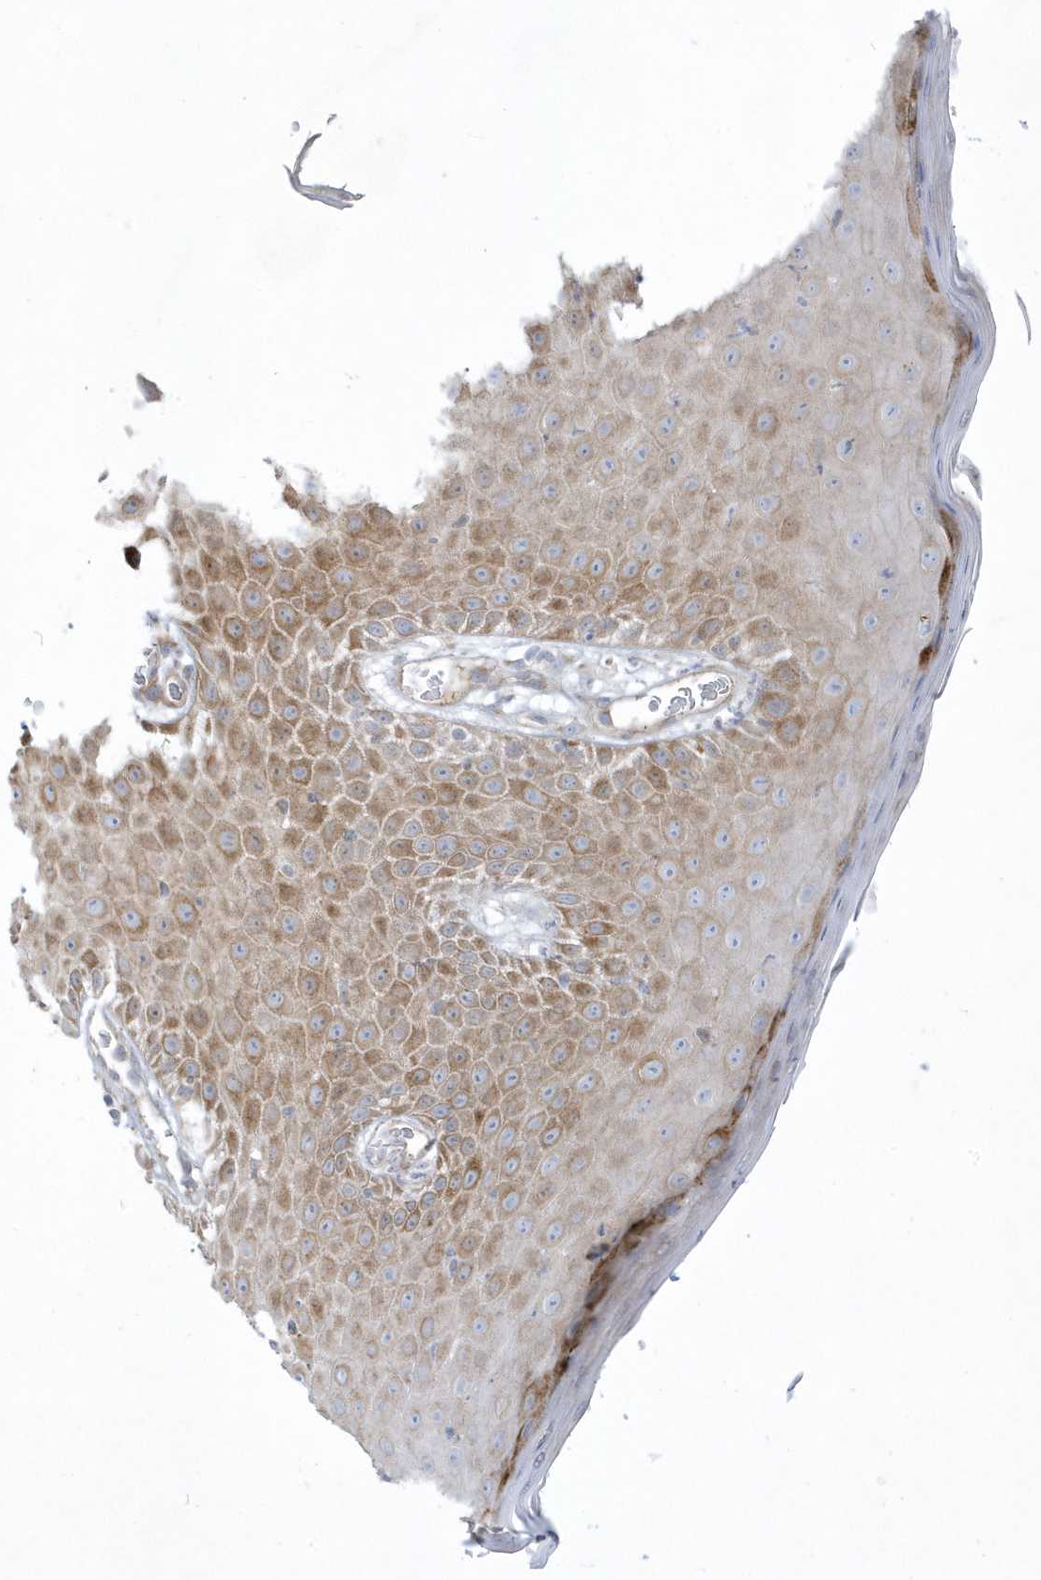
{"staining": {"intensity": "moderate", "quantity": ">75%", "location": "cytoplasmic/membranous"}, "tissue": "skin", "cell_type": "Epidermal cells", "image_type": "normal", "snomed": [{"axis": "morphology", "description": "Normal tissue, NOS"}, {"axis": "topography", "description": "Vulva"}], "caption": "Protein analysis of unremarkable skin shows moderate cytoplasmic/membranous expression in about >75% of epidermal cells. The staining is performed using DAB (3,3'-diaminobenzidine) brown chromogen to label protein expression. The nuclei are counter-stained blue using hematoxylin.", "gene": "THADA", "patient": {"sex": "female", "age": 68}}